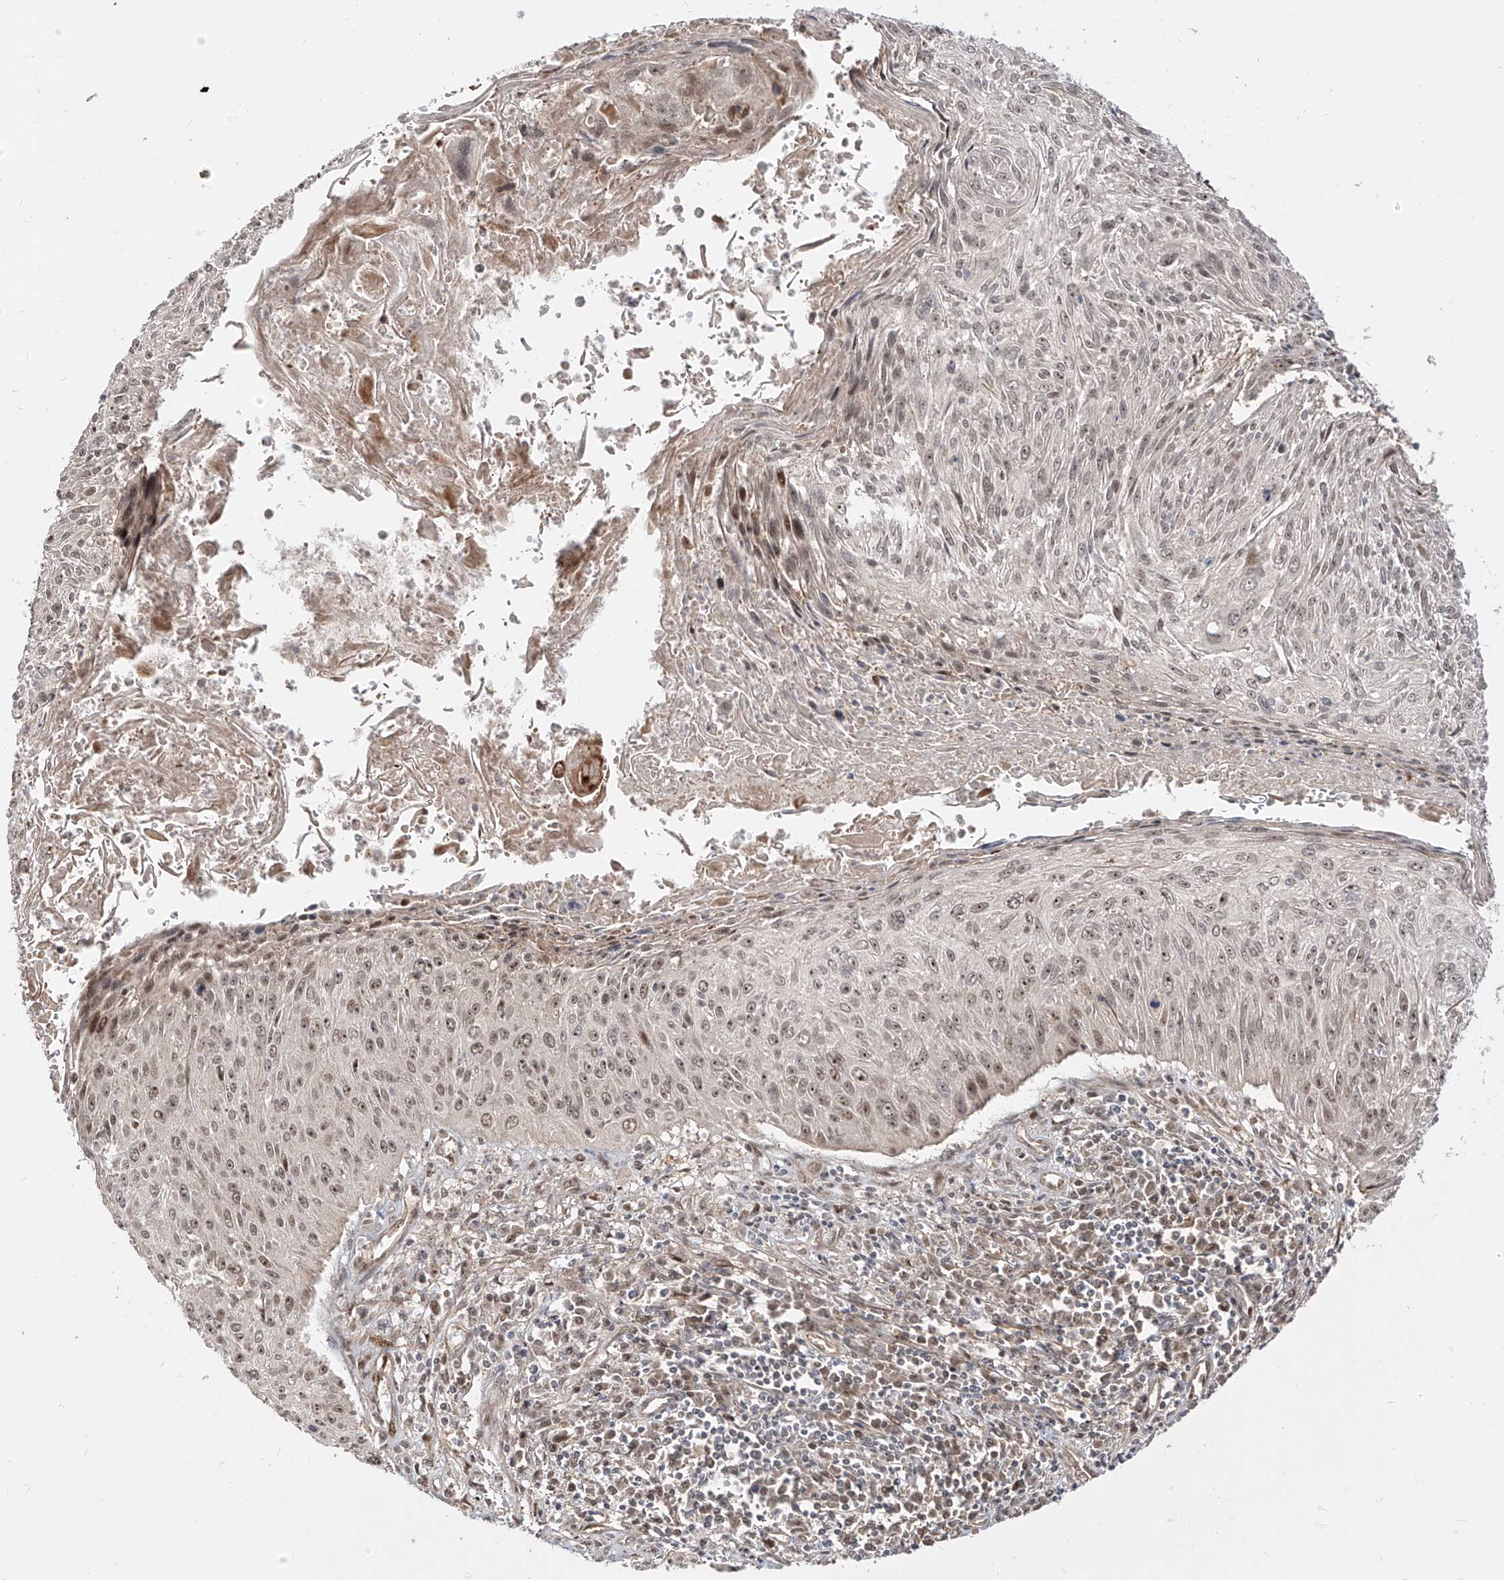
{"staining": {"intensity": "moderate", "quantity": "25%-75%", "location": "nuclear"}, "tissue": "cervical cancer", "cell_type": "Tumor cells", "image_type": "cancer", "snomed": [{"axis": "morphology", "description": "Squamous cell carcinoma, NOS"}, {"axis": "topography", "description": "Cervix"}], "caption": "Protein expression analysis of cervical squamous cell carcinoma shows moderate nuclear expression in approximately 25%-75% of tumor cells. The protein of interest is shown in brown color, while the nuclei are stained blue.", "gene": "ZNF710", "patient": {"sex": "female", "age": 51}}